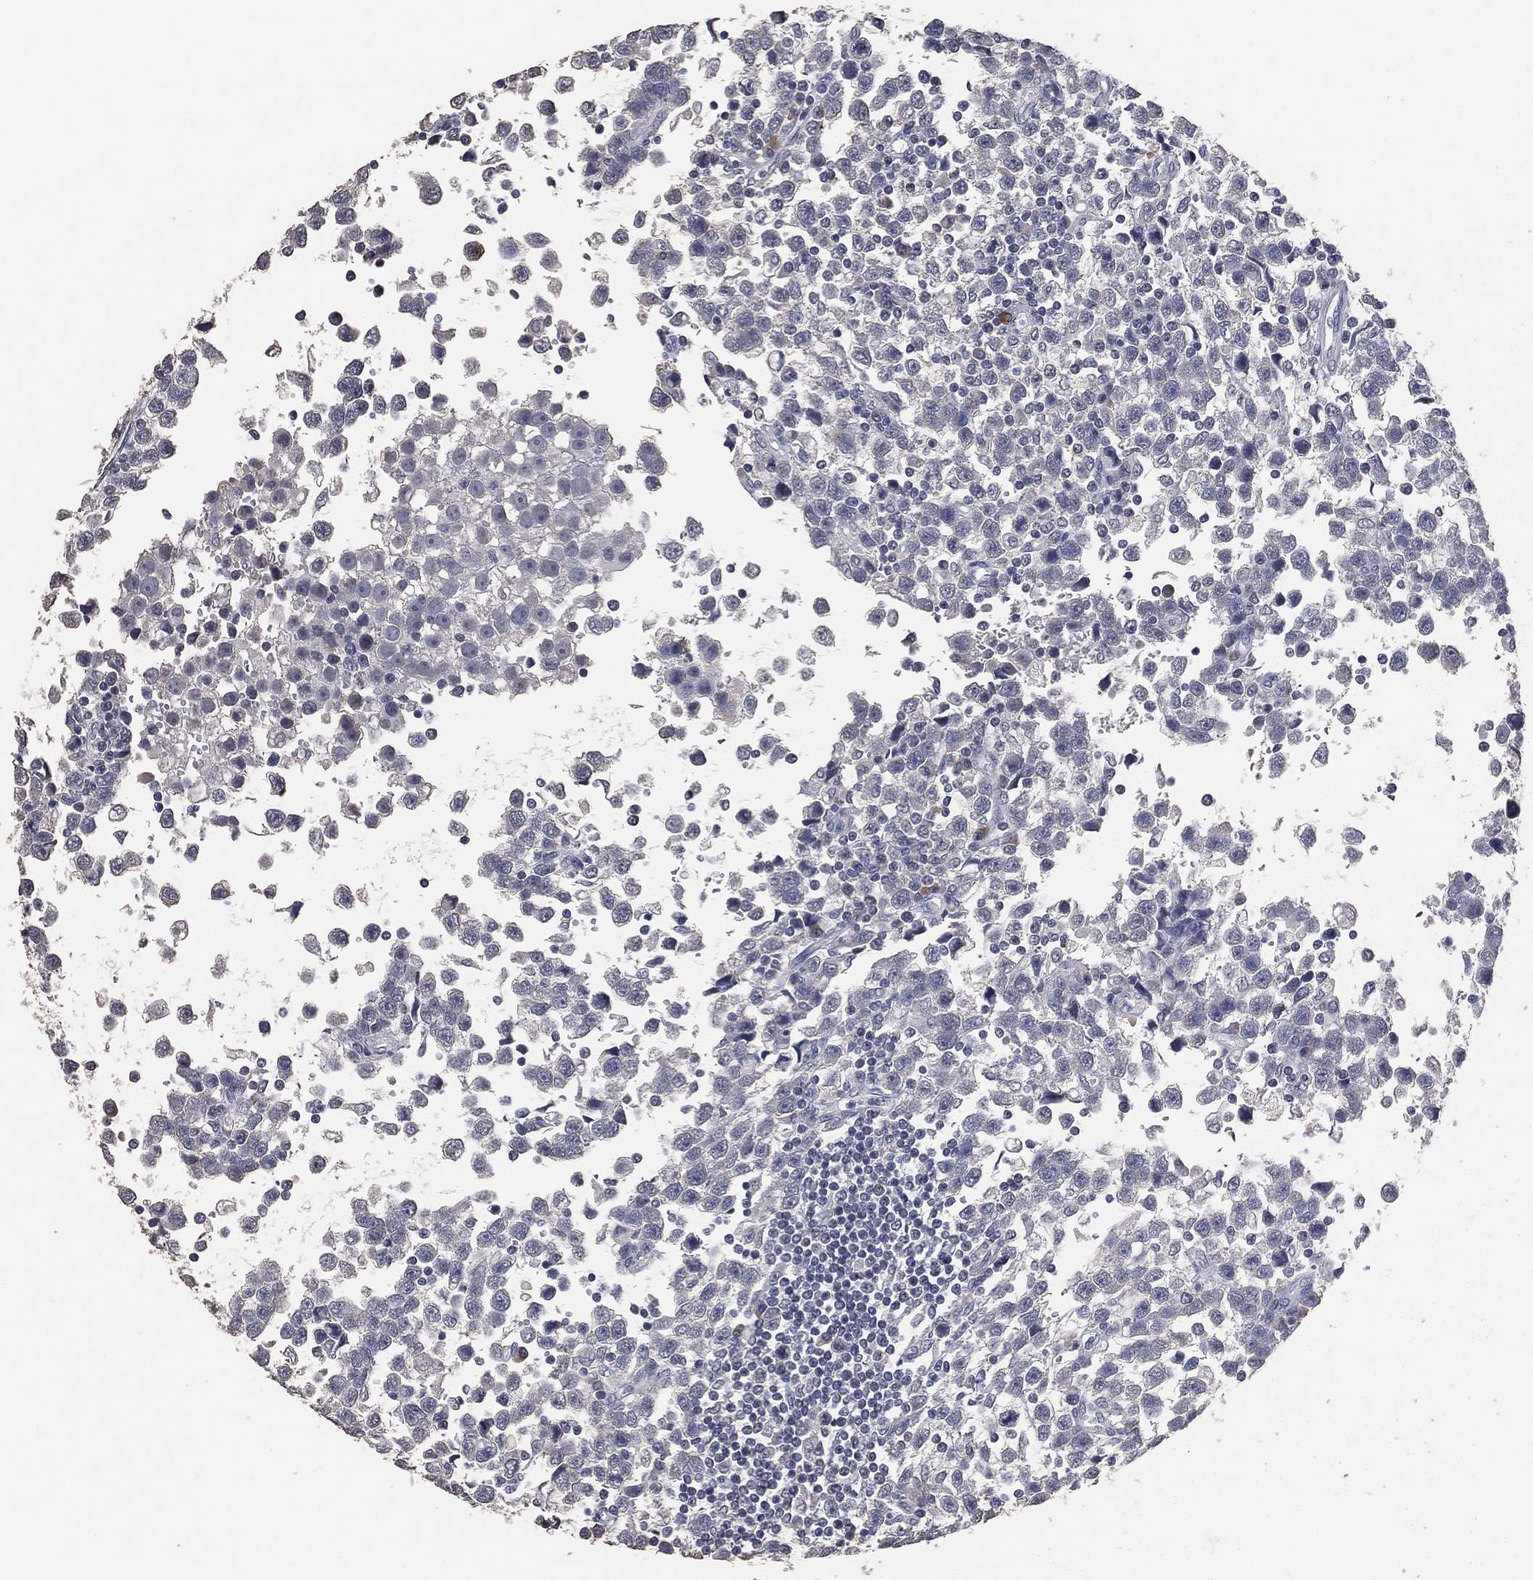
{"staining": {"intensity": "negative", "quantity": "none", "location": "none"}, "tissue": "testis cancer", "cell_type": "Tumor cells", "image_type": "cancer", "snomed": [{"axis": "morphology", "description": "Seminoma, NOS"}, {"axis": "topography", "description": "Testis"}], "caption": "The micrograph shows no staining of tumor cells in seminoma (testis).", "gene": "DSG1", "patient": {"sex": "male", "age": 34}}